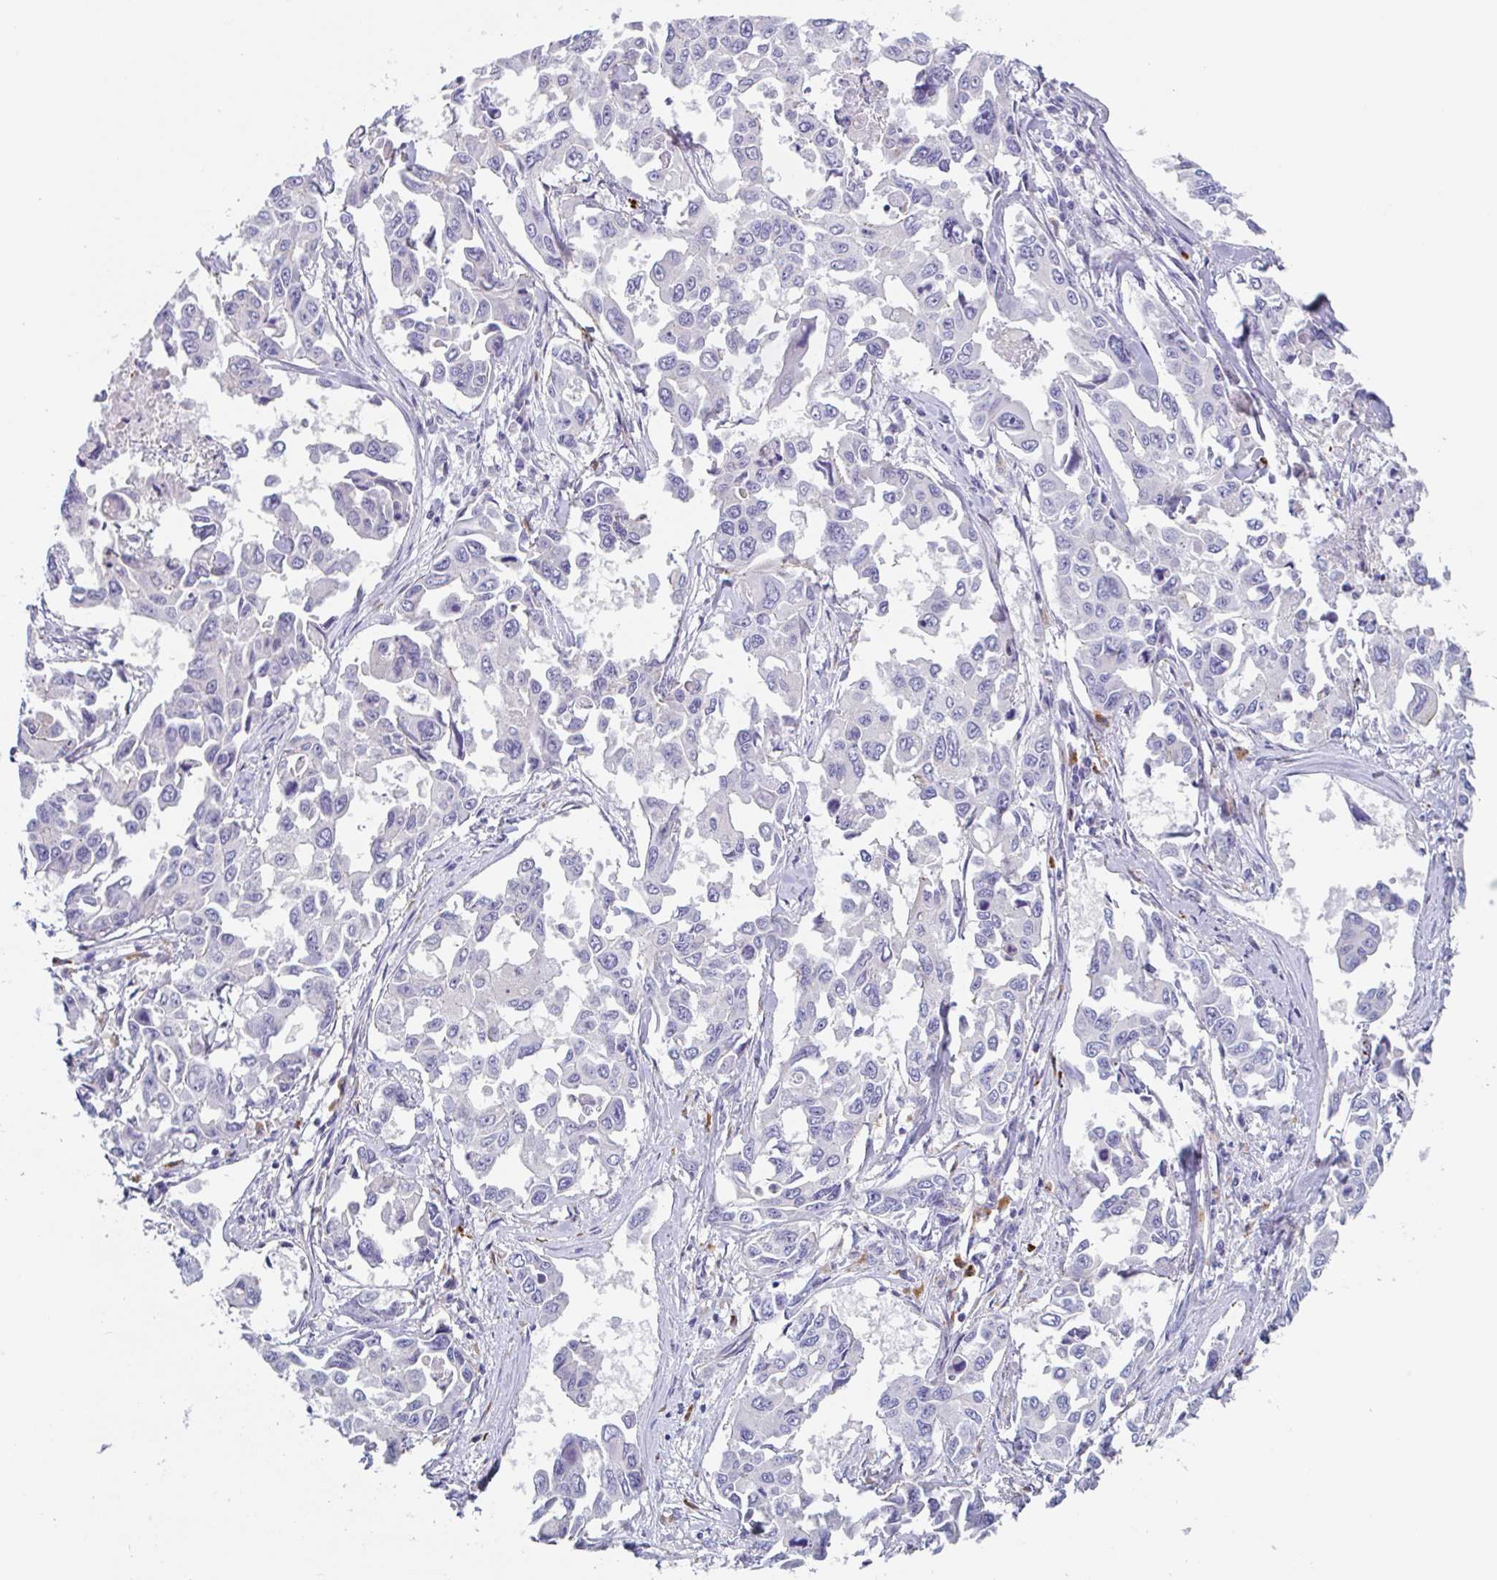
{"staining": {"intensity": "negative", "quantity": "none", "location": "none"}, "tissue": "lung cancer", "cell_type": "Tumor cells", "image_type": "cancer", "snomed": [{"axis": "morphology", "description": "Adenocarcinoma, NOS"}, {"axis": "topography", "description": "Lung"}], "caption": "The micrograph demonstrates no significant expression in tumor cells of lung adenocarcinoma. (Brightfield microscopy of DAB immunohistochemistry at high magnification).", "gene": "LENG9", "patient": {"sex": "male", "age": 64}}